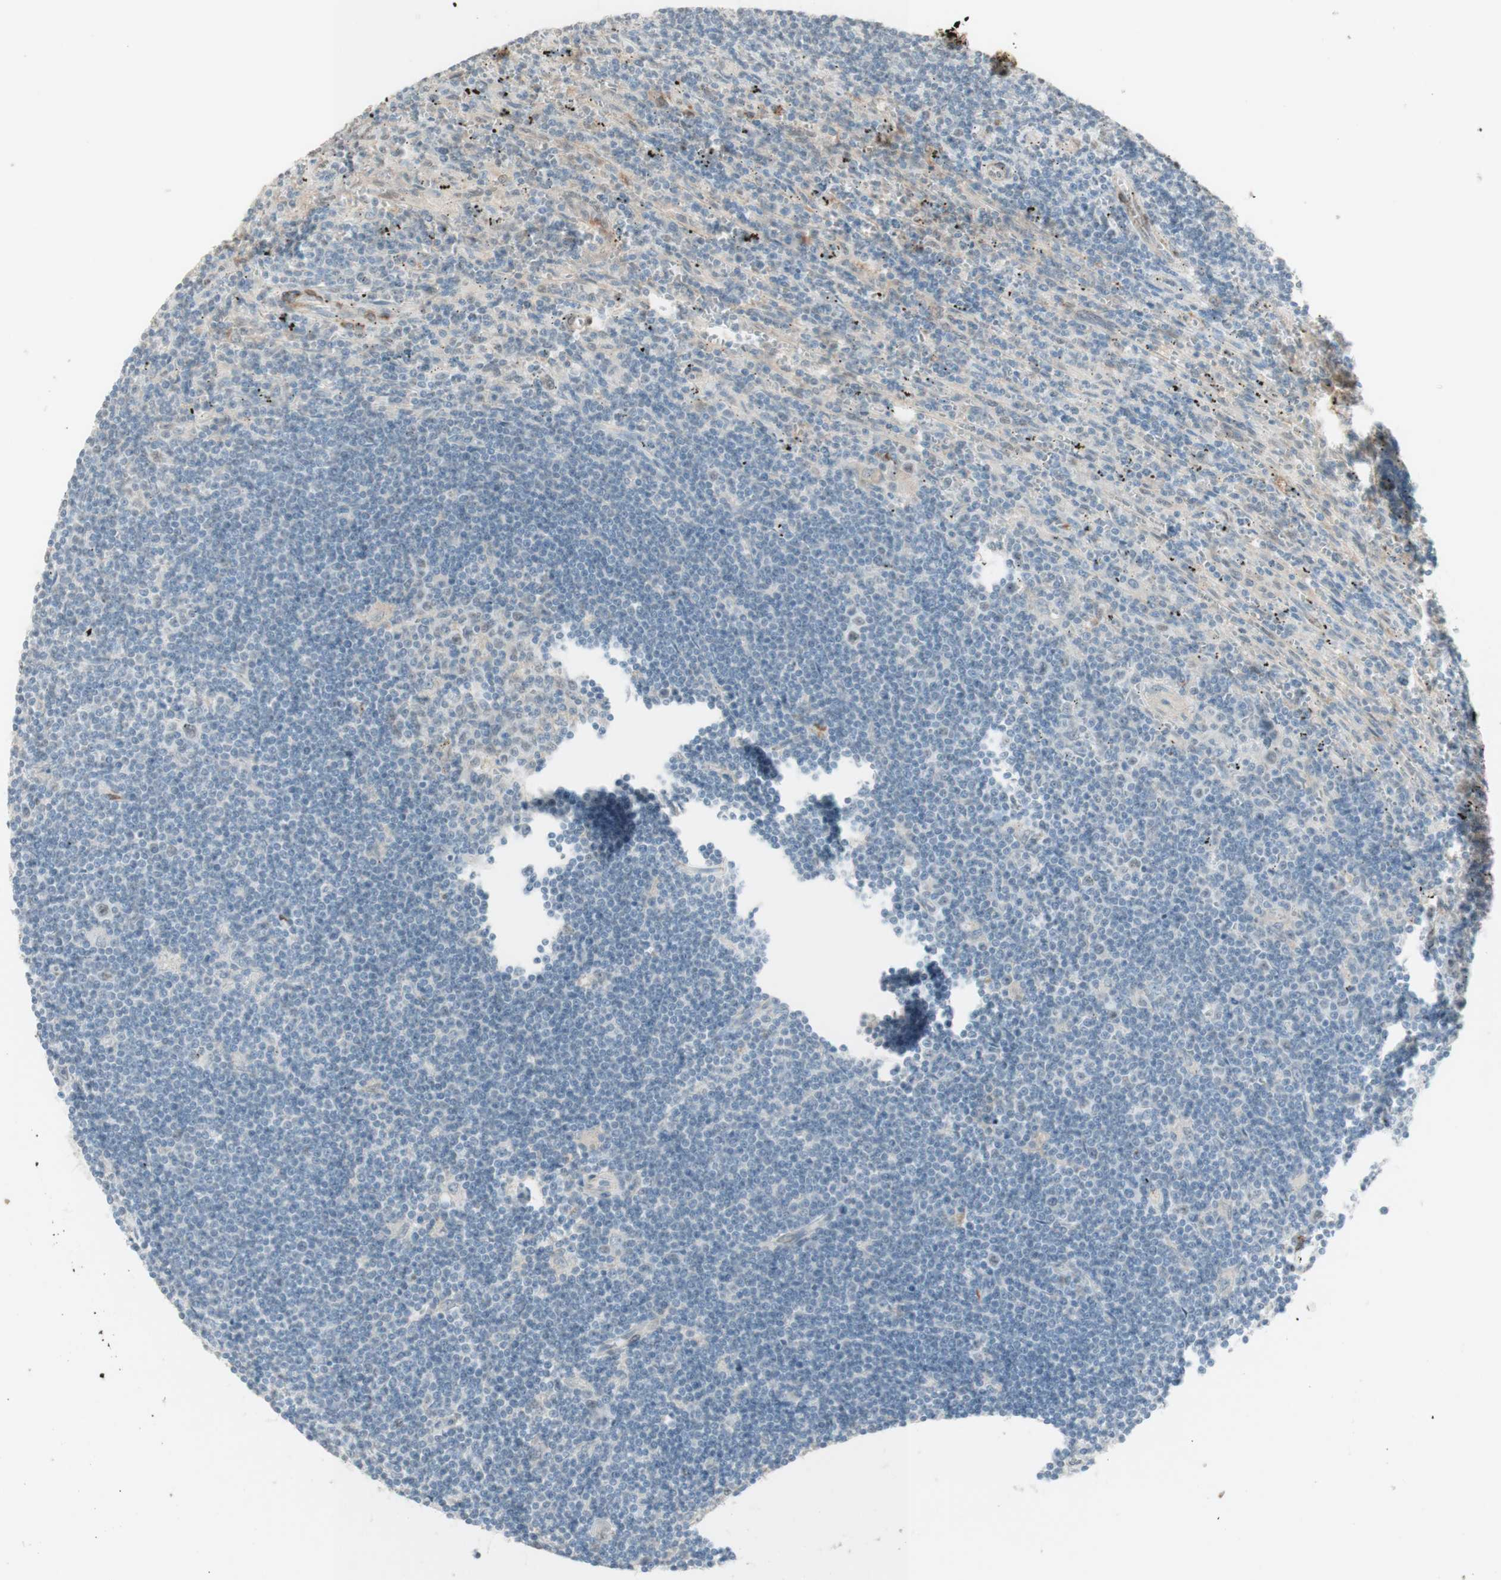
{"staining": {"intensity": "negative", "quantity": "none", "location": "none"}, "tissue": "lymphoma", "cell_type": "Tumor cells", "image_type": "cancer", "snomed": [{"axis": "morphology", "description": "Malignant lymphoma, non-Hodgkin's type, Low grade"}, {"axis": "topography", "description": "Spleen"}], "caption": "DAB immunohistochemical staining of malignant lymphoma, non-Hodgkin's type (low-grade) demonstrates no significant positivity in tumor cells. (Stains: DAB (3,3'-diaminobenzidine) immunohistochemistry (IHC) with hematoxylin counter stain, Microscopy: brightfield microscopy at high magnification).", "gene": "MUC3A", "patient": {"sex": "male", "age": 76}}